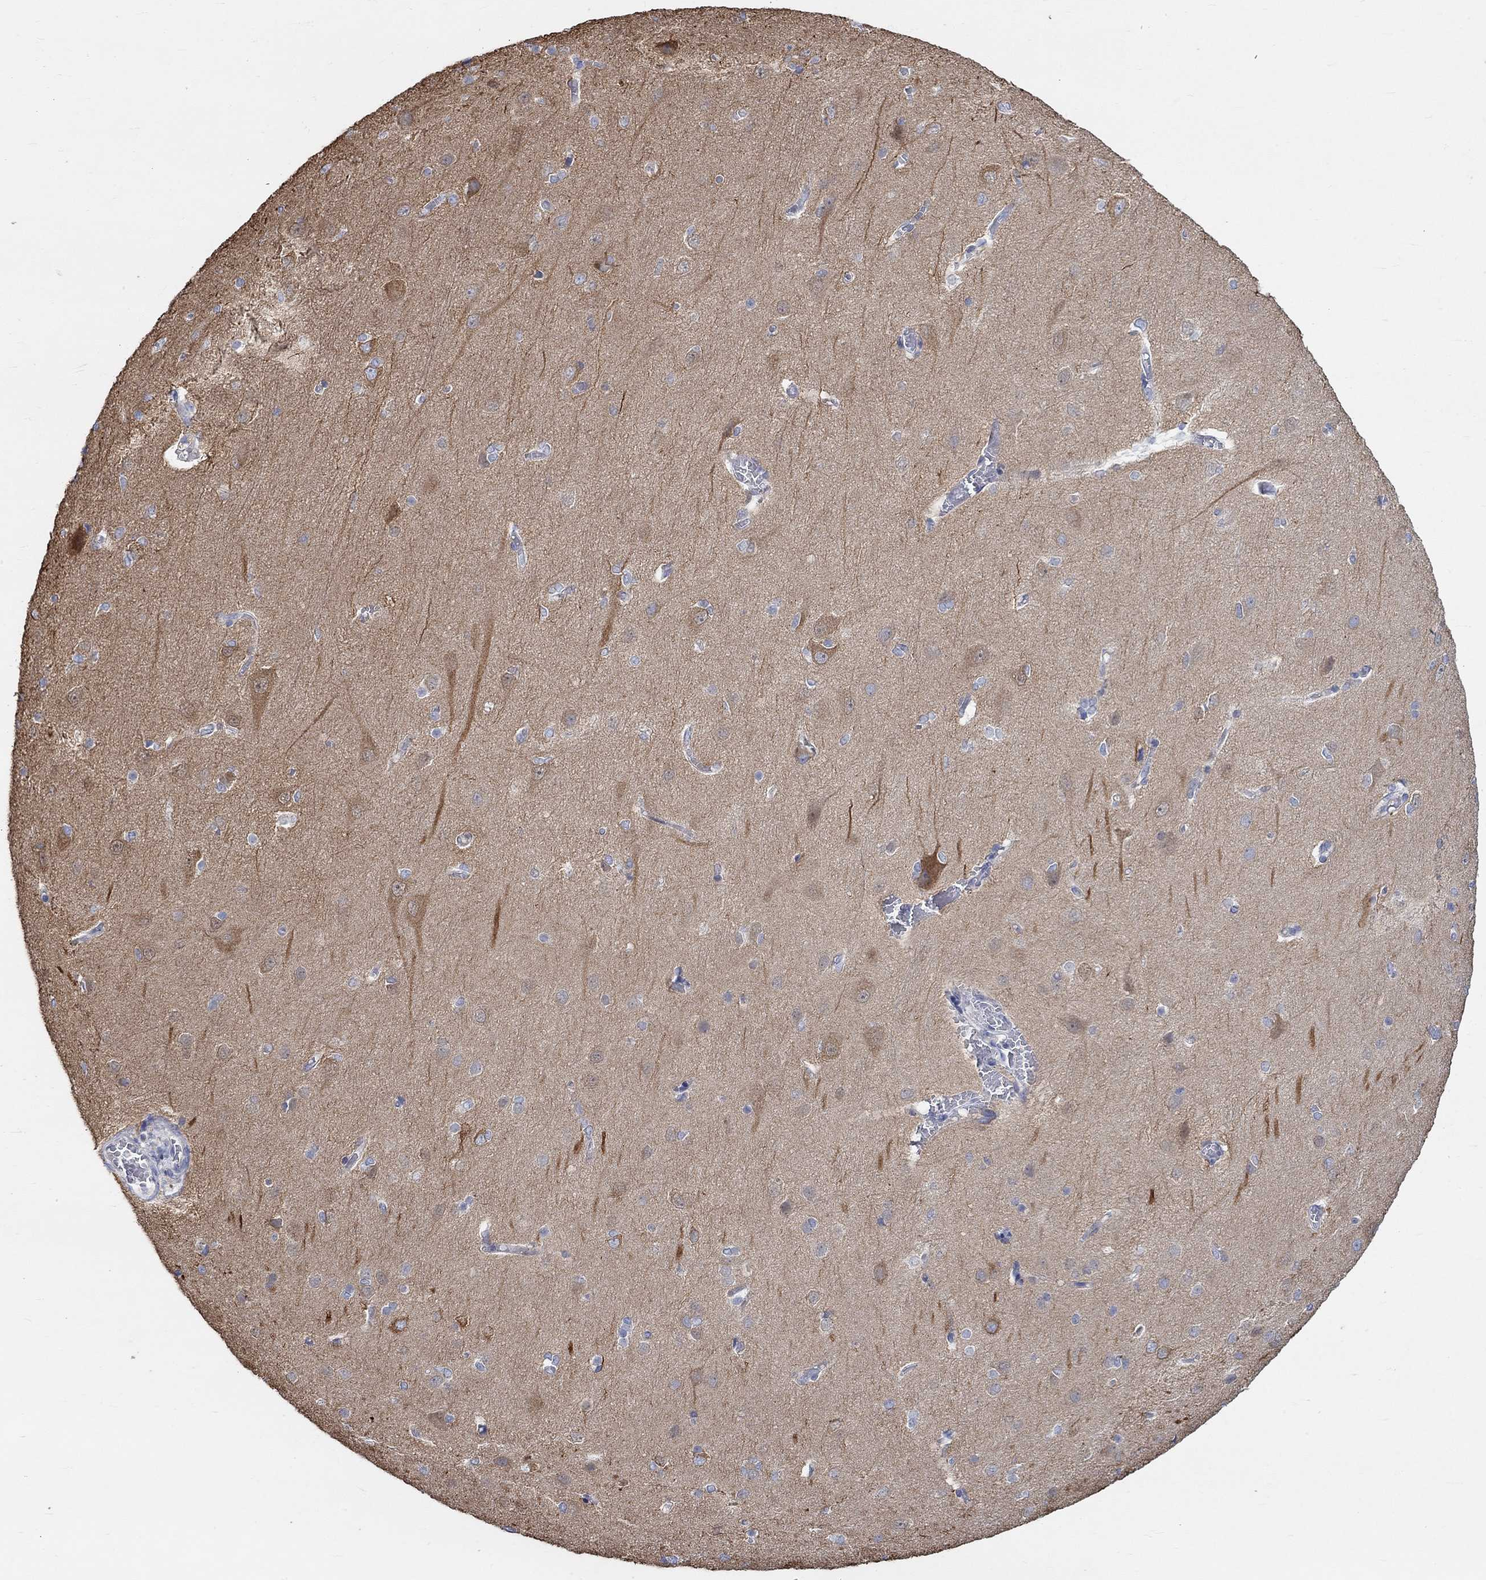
{"staining": {"intensity": "negative", "quantity": "none", "location": "none"}, "tissue": "cerebral cortex", "cell_type": "Endothelial cells", "image_type": "normal", "snomed": [{"axis": "morphology", "description": "Normal tissue, NOS"}, {"axis": "topography", "description": "Cerebral cortex"}], "caption": "IHC micrograph of normal cerebral cortex stained for a protein (brown), which exhibits no staining in endothelial cells.", "gene": "NAV3", "patient": {"sex": "male", "age": 37}}